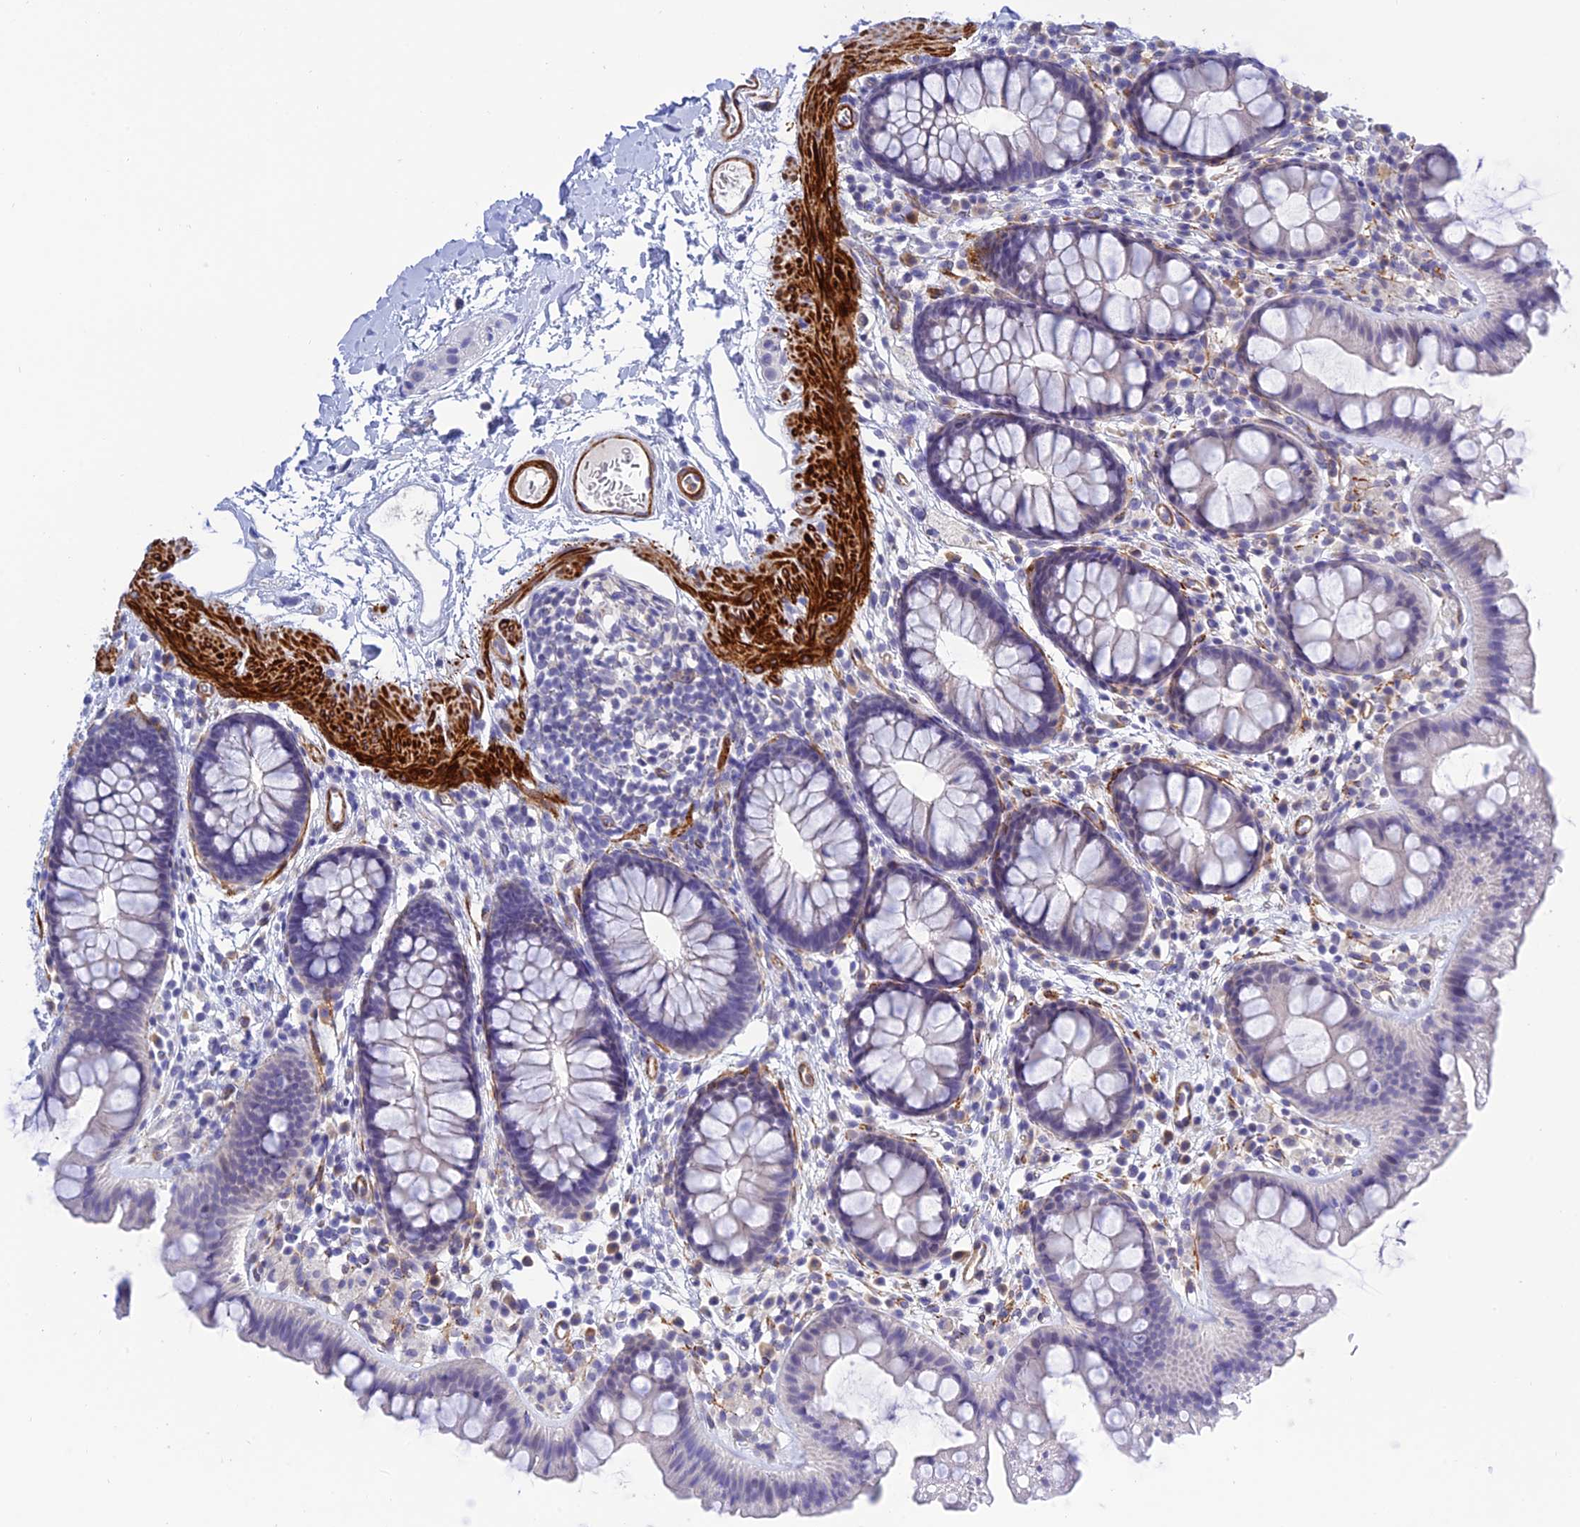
{"staining": {"intensity": "negative", "quantity": "none", "location": "none"}, "tissue": "colon", "cell_type": "Endothelial cells", "image_type": "normal", "snomed": [{"axis": "morphology", "description": "Normal tissue, NOS"}, {"axis": "topography", "description": "Colon"}], "caption": "Immunohistochemical staining of unremarkable human colon shows no significant staining in endothelial cells. (Brightfield microscopy of DAB (3,3'-diaminobenzidine) IHC at high magnification).", "gene": "ZDHHC16", "patient": {"sex": "female", "age": 62}}